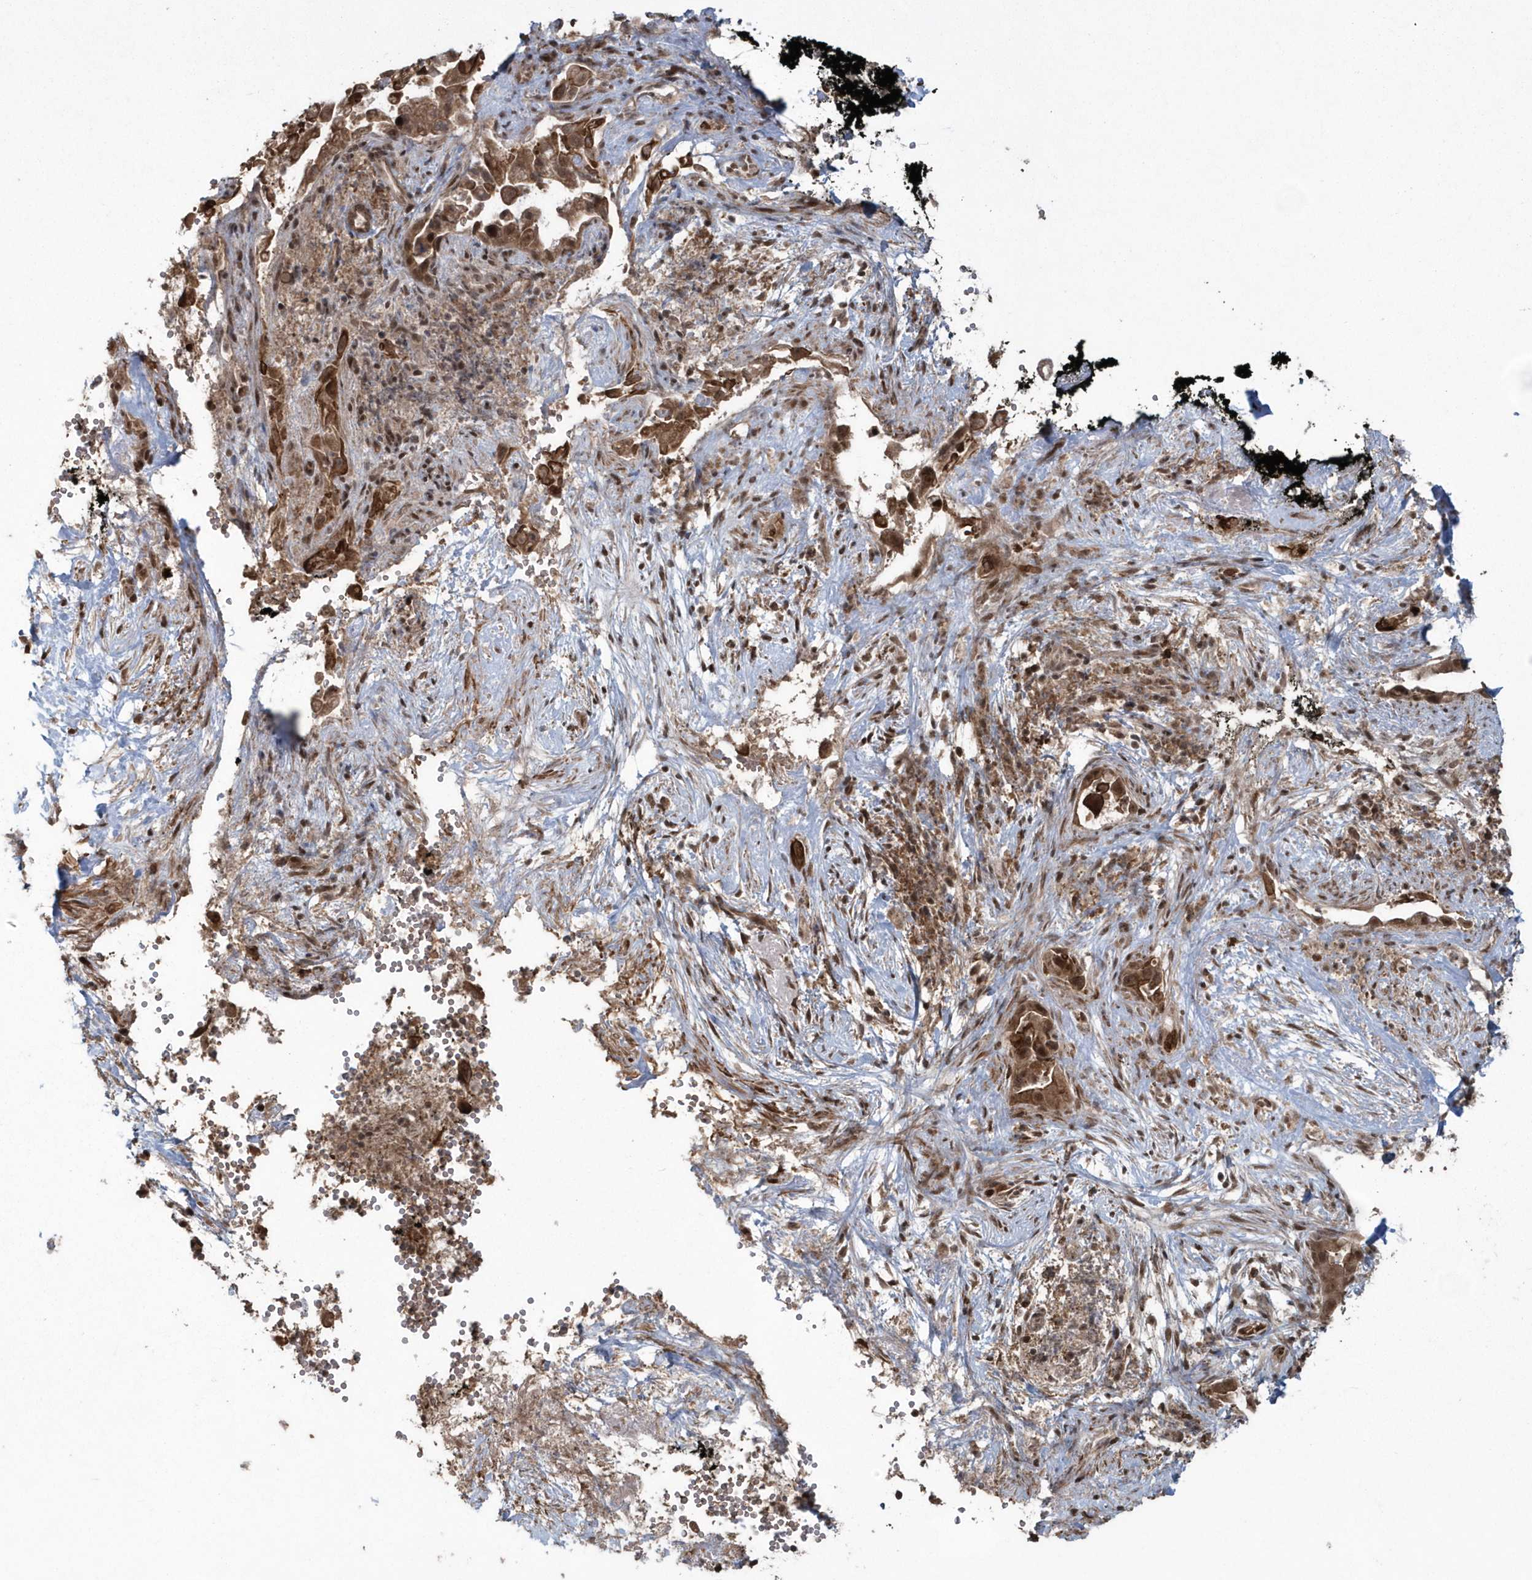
{"staining": {"intensity": "moderate", "quantity": ">75%", "location": "cytoplasmic/membranous,nuclear"}, "tissue": "pancreatic cancer", "cell_type": "Tumor cells", "image_type": "cancer", "snomed": [{"axis": "morphology", "description": "Inflammation, NOS"}, {"axis": "morphology", "description": "Adenocarcinoma, NOS"}, {"axis": "topography", "description": "Pancreas"}], "caption": "IHC staining of pancreatic cancer (adenocarcinoma), which shows medium levels of moderate cytoplasmic/membranous and nuclear expression in about >75% of tumor cells indicating moderate cytoplasmic/membranous and nuclear protein expression. The staining was performed using DAB (3,3'-diaminobenzidine) (brown) for protein detection and nuclei were counterstained in hematoxylin (blue).", "gene": "EPB41L4A", "patient": {"sex": "female", "age": 56}}